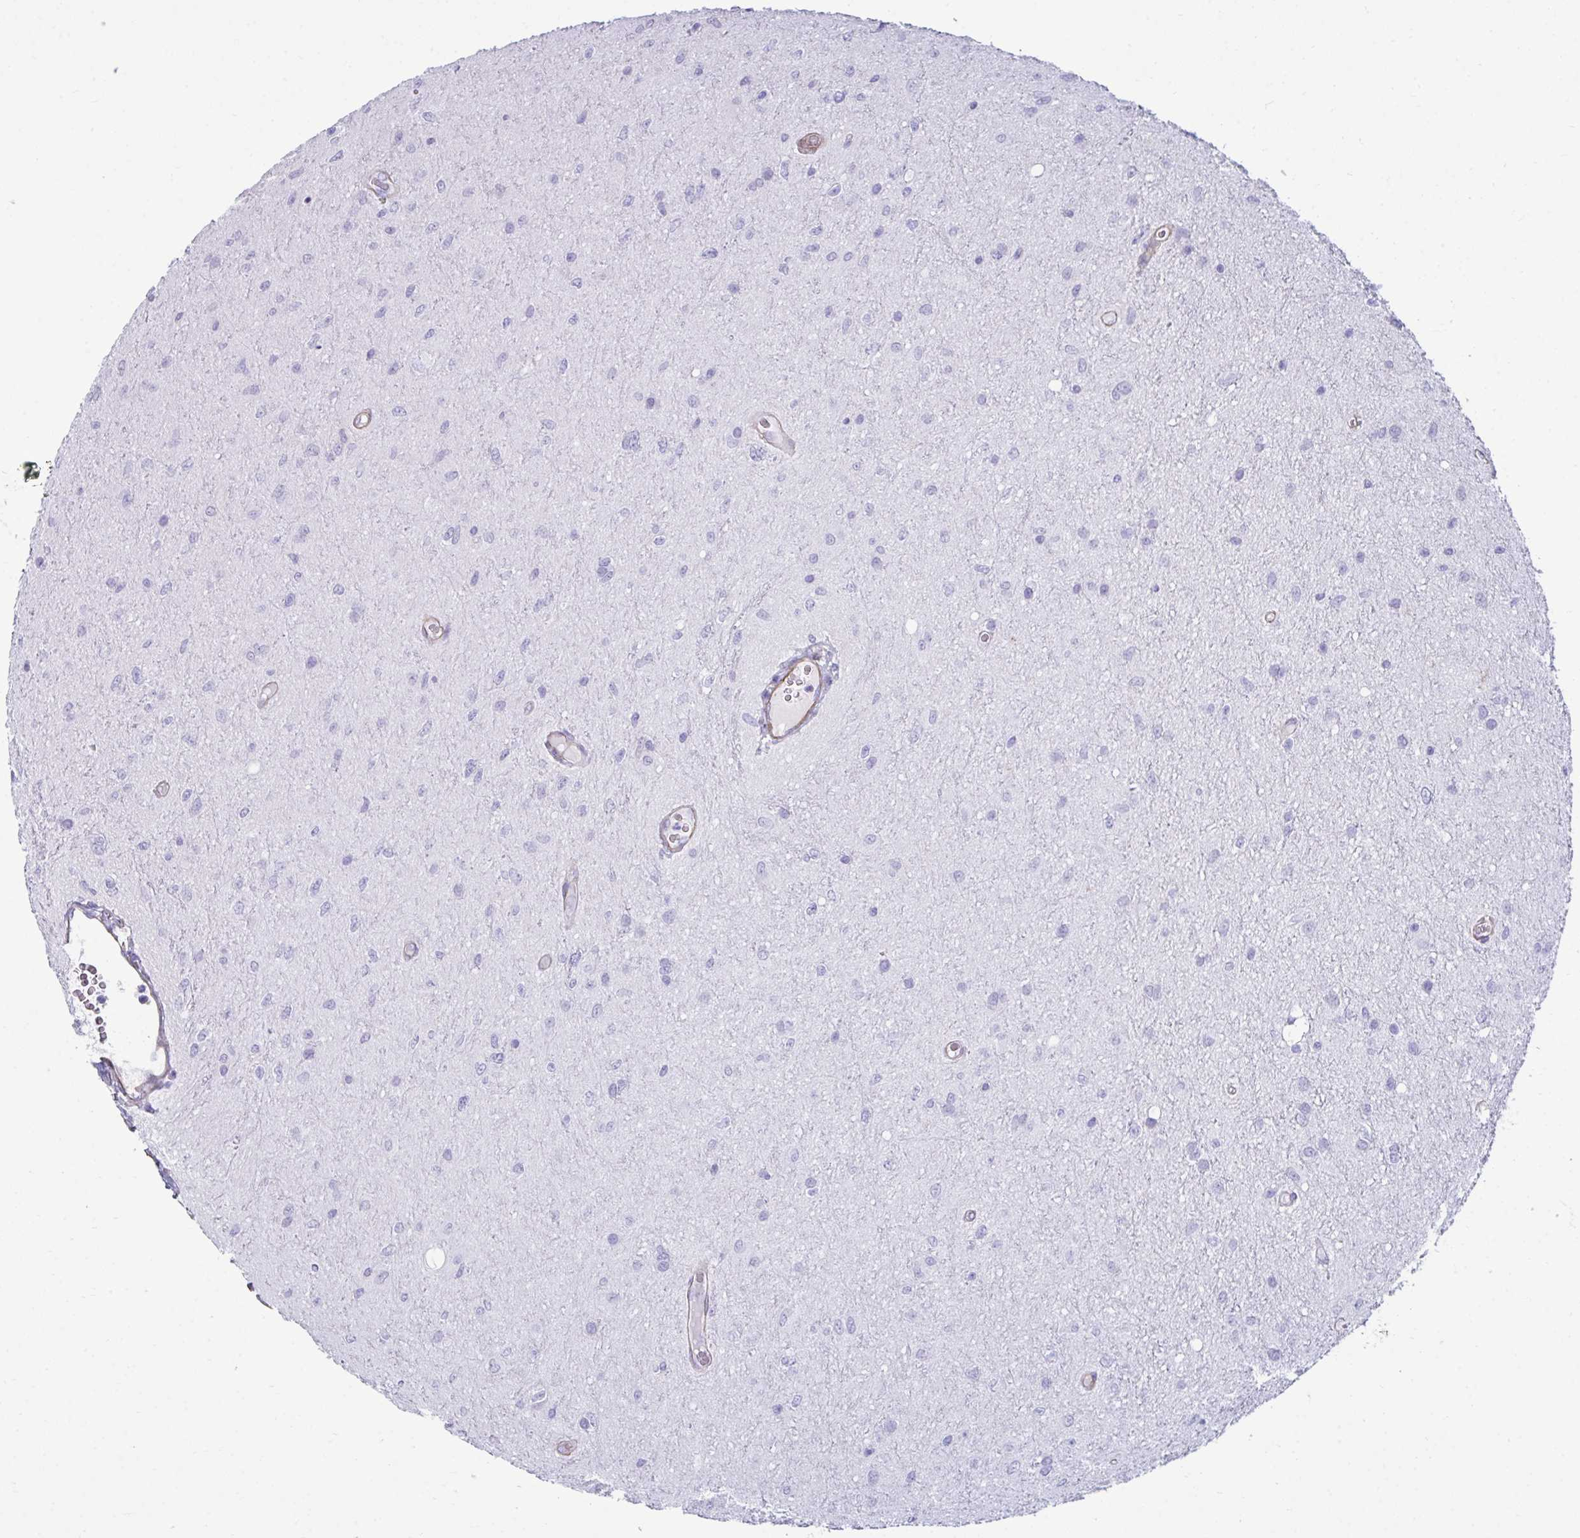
{"staining": {"intensity": "negative", "quantity": "none", "location": "none"}, "tissue": "glioma", "cell_type": "Tumor cells", "image_type": "cancer", "snomed": [{"axis": "morphology", "description": "Glioma, malignant, Low grade"}, {"axis": "topography", "description": "Cerebellum"}], "caption": "An image of human malignant glioma (low-grade) is negative for staining in tumor cells.", "gene": "UBL3", "patient": {"sex": "female", "age": 5}}